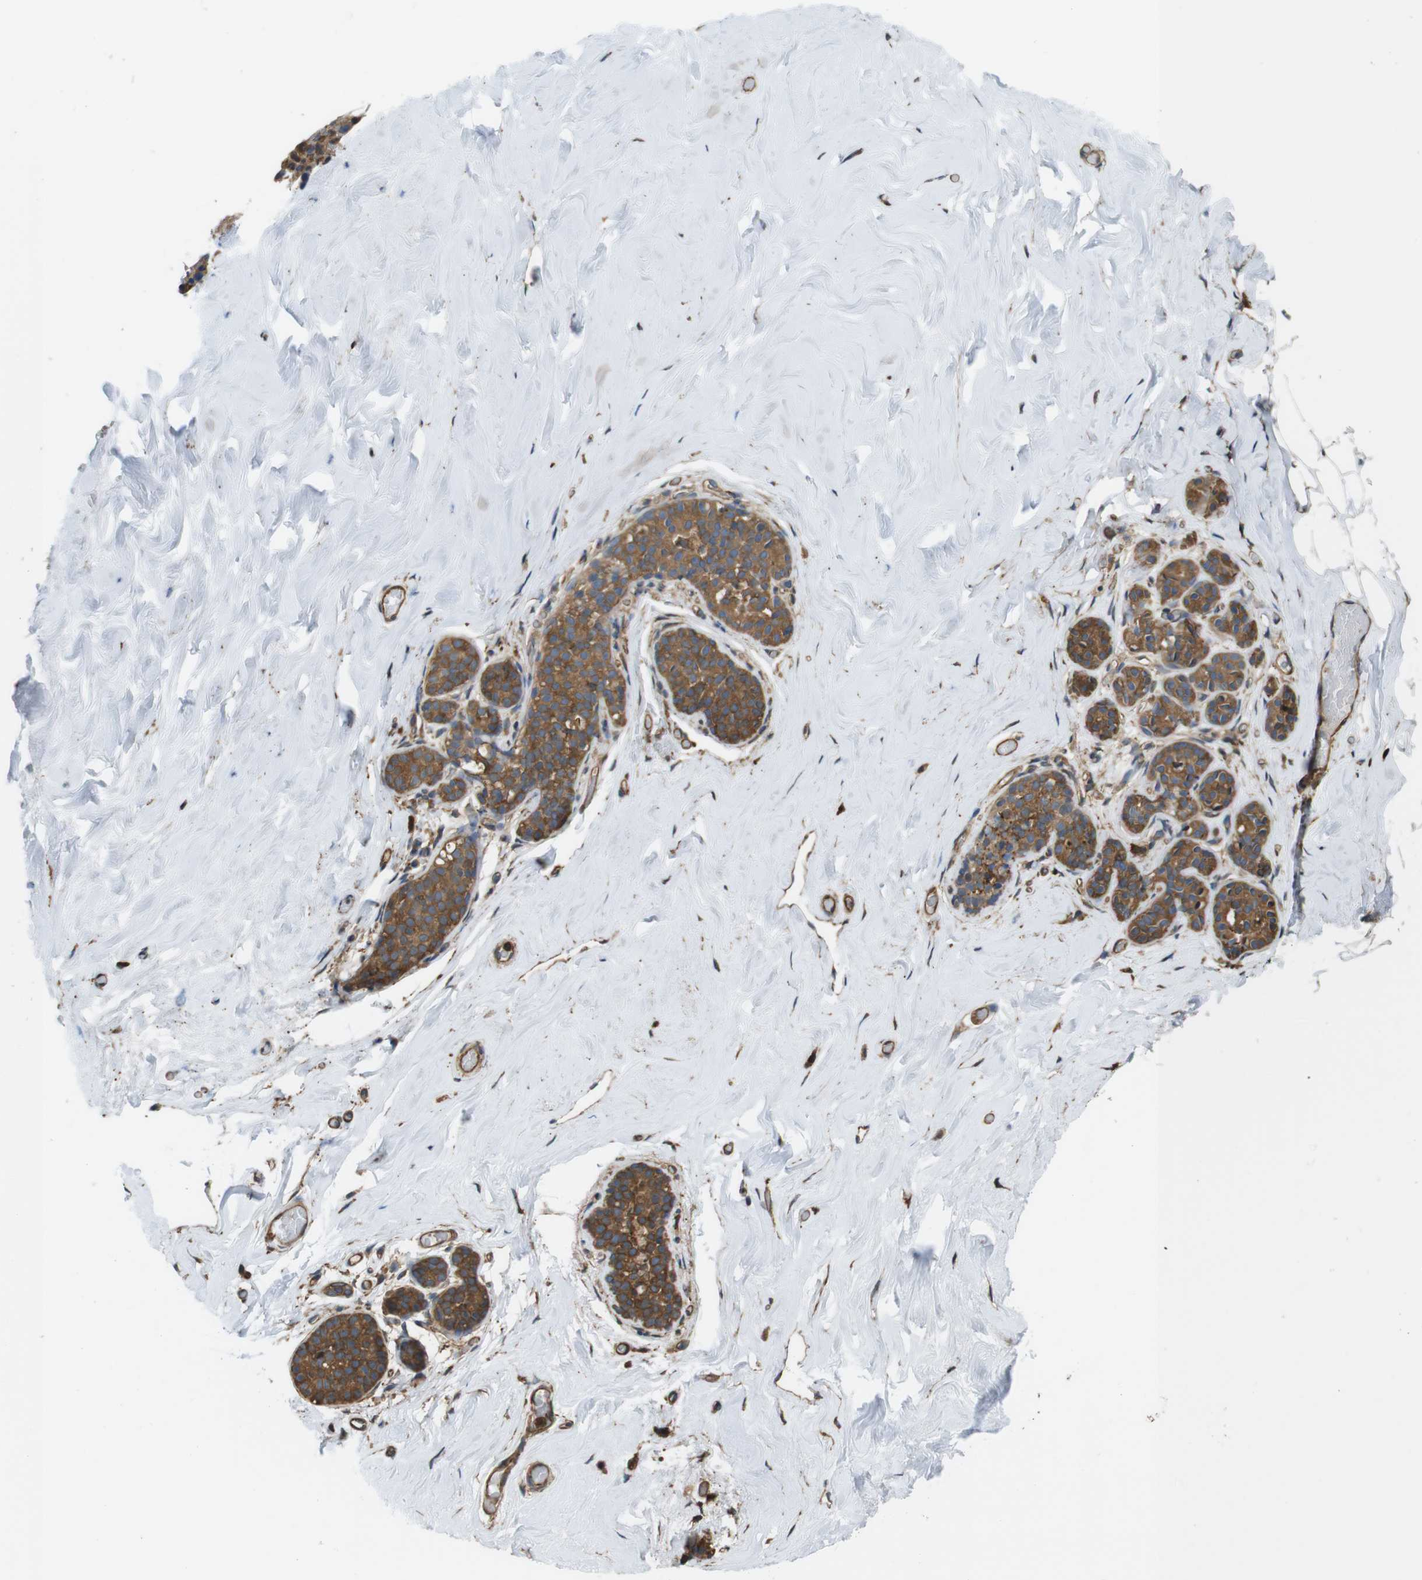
{"staining": {"intensity": "moderate", "quantity": ">75%", "location": "cytoplasmic/membranous"}, "tissue": "breast", "cell_type": "Adipocytes", "image_type": "normal", "snomed": [{"axis": "morphology", "description": "Normal tissue, NOS"}, {"axis": "topography", "description": "Breast"}], "caption": "IHC of normal human breast reveals medium levels of moderate cytoplasmic/membranous expression in approximately >75% of adipocytes. Nuclei are stained in blue.", "gene": "ARHGDIA", "patient": {"sex": "female", "age": 75}}